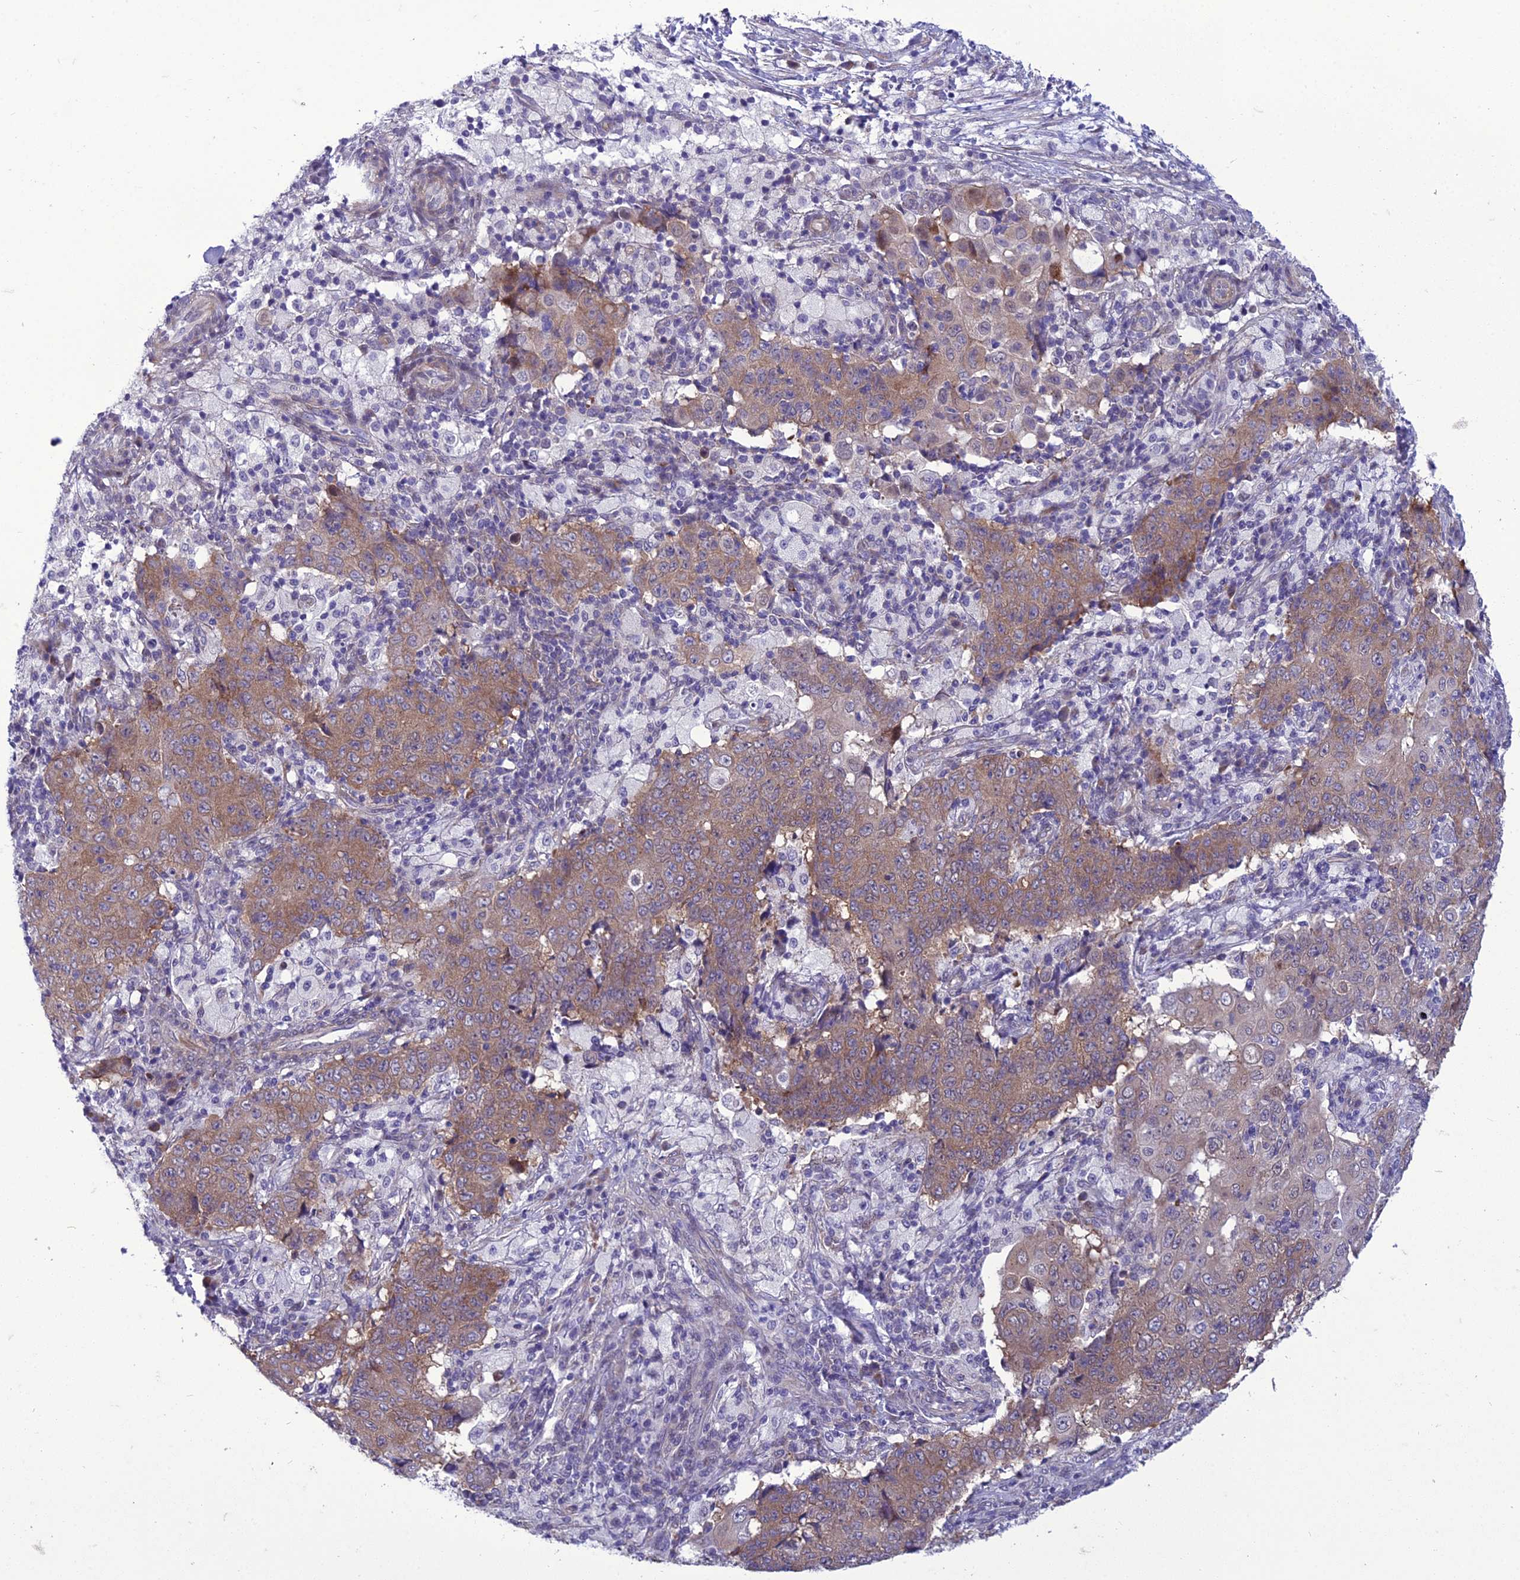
{"staining": {"intensity": "moderate", "quantity": ">75%", "location": "cytoplasmic/membranous"}, "tissue": "ovarian cancer", "cell_type": "Tumor cells", "image_type": "cancer", "snomed": [{"axis": "morphology", "description": "Carcinoma, endometroid"}, {"axis": "topography", "description": "Ovary"}], "caption": "This histopathology image shows ovarian endometroid carcinoma stained with IHC to label a protein in brown. The cytoplasmic/membranous of tumor cells show moderate positivity for the protein. Nuclei are counter-stained blue.", "gene": "GAB4", "patient": {"sex": "female", "age": 42}}